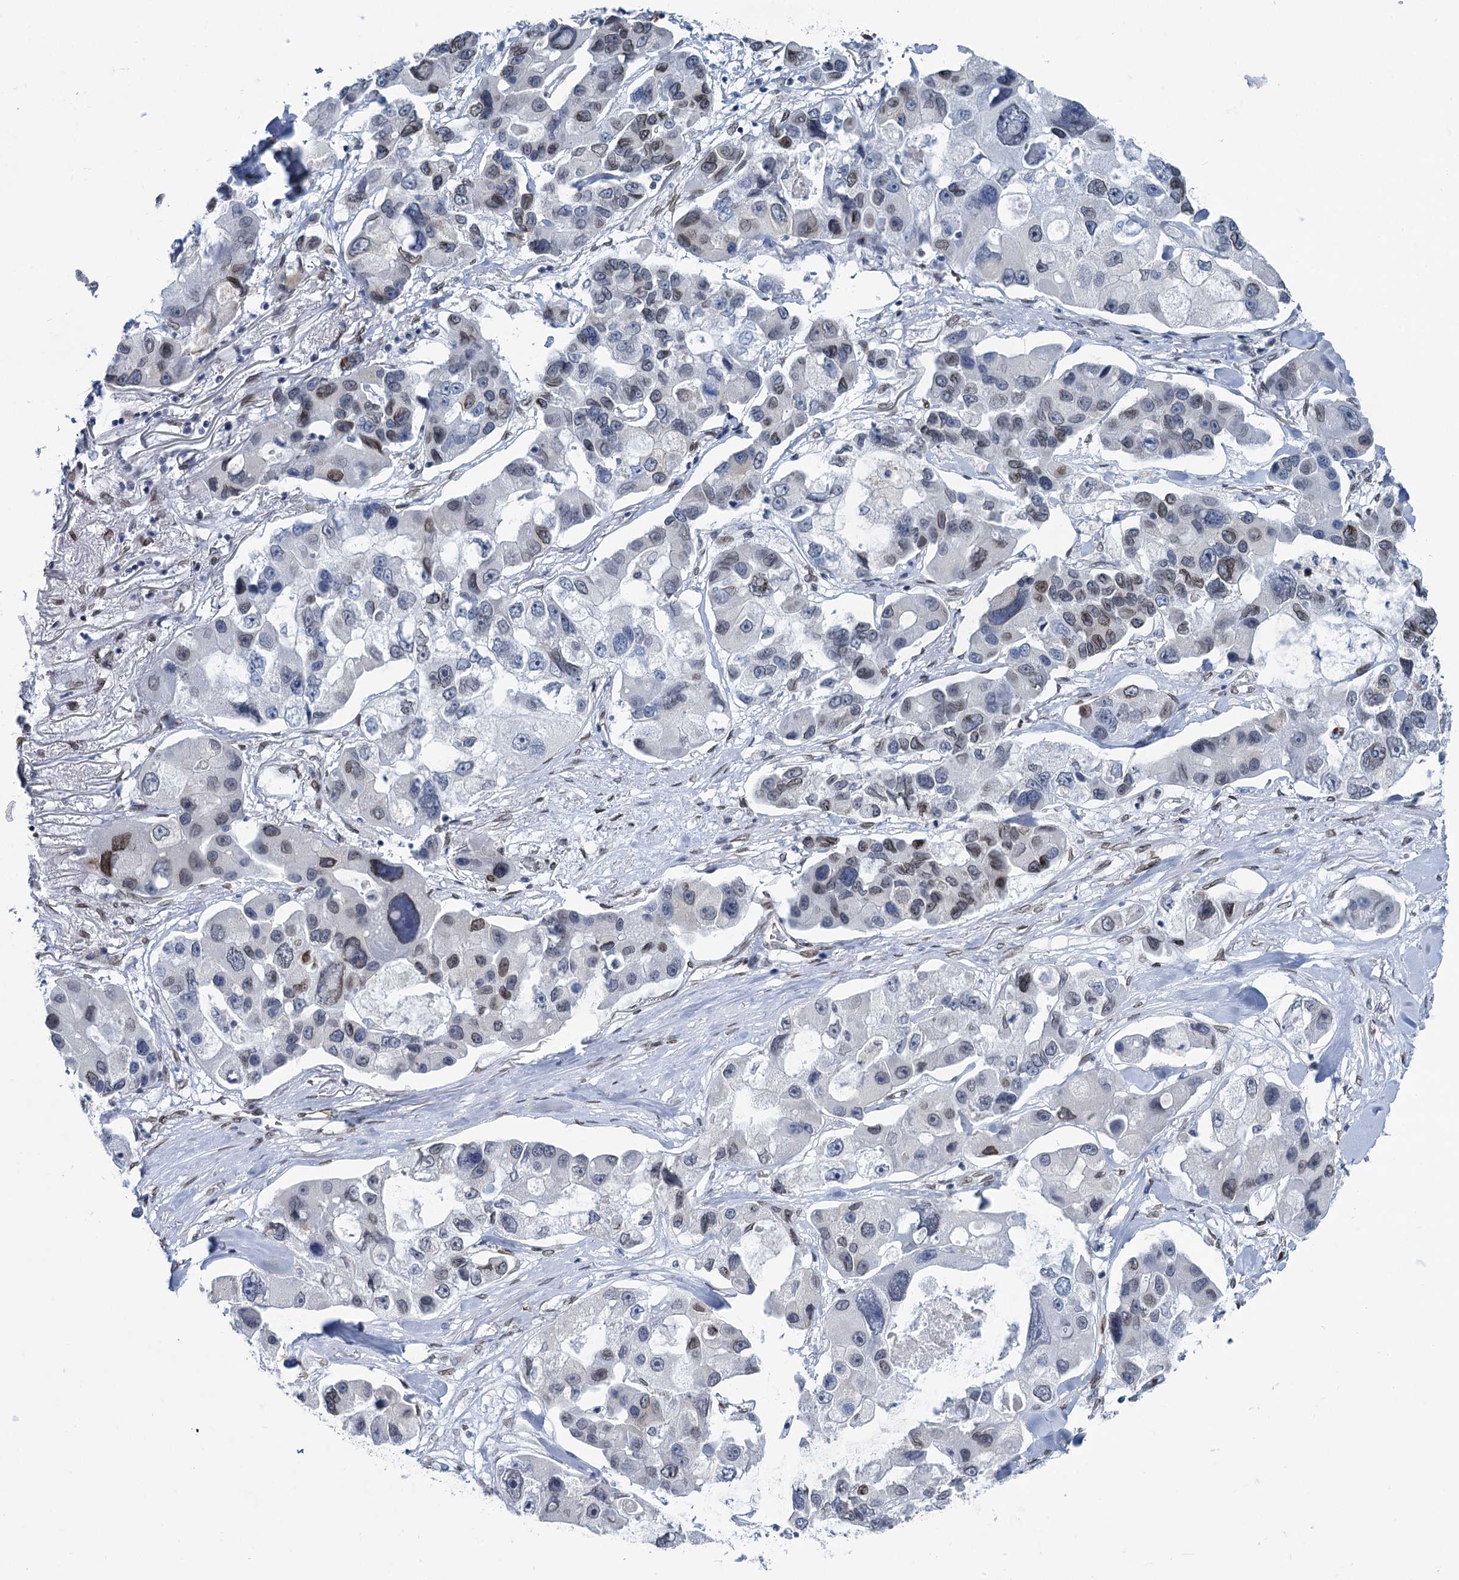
{"staining": {"intensity": "weak", "quantity": "<25%", "location": "nuclear"}, "tissue": "lung cancer", "cell_type": "Tumor cells", "image_type": "cancer", "snomed": [{"axis": "morphology", "description": "Adenocarcinoma, NOS"}, {"axis": "topography", "description": "Lung"}], "caption": "Lung adenocarcinoma stained for a protein using immunohistochemistry exhibits no expression tumor cells.", "gene": "PRSS35", "patient": {"sex": "female", "age": 54}}